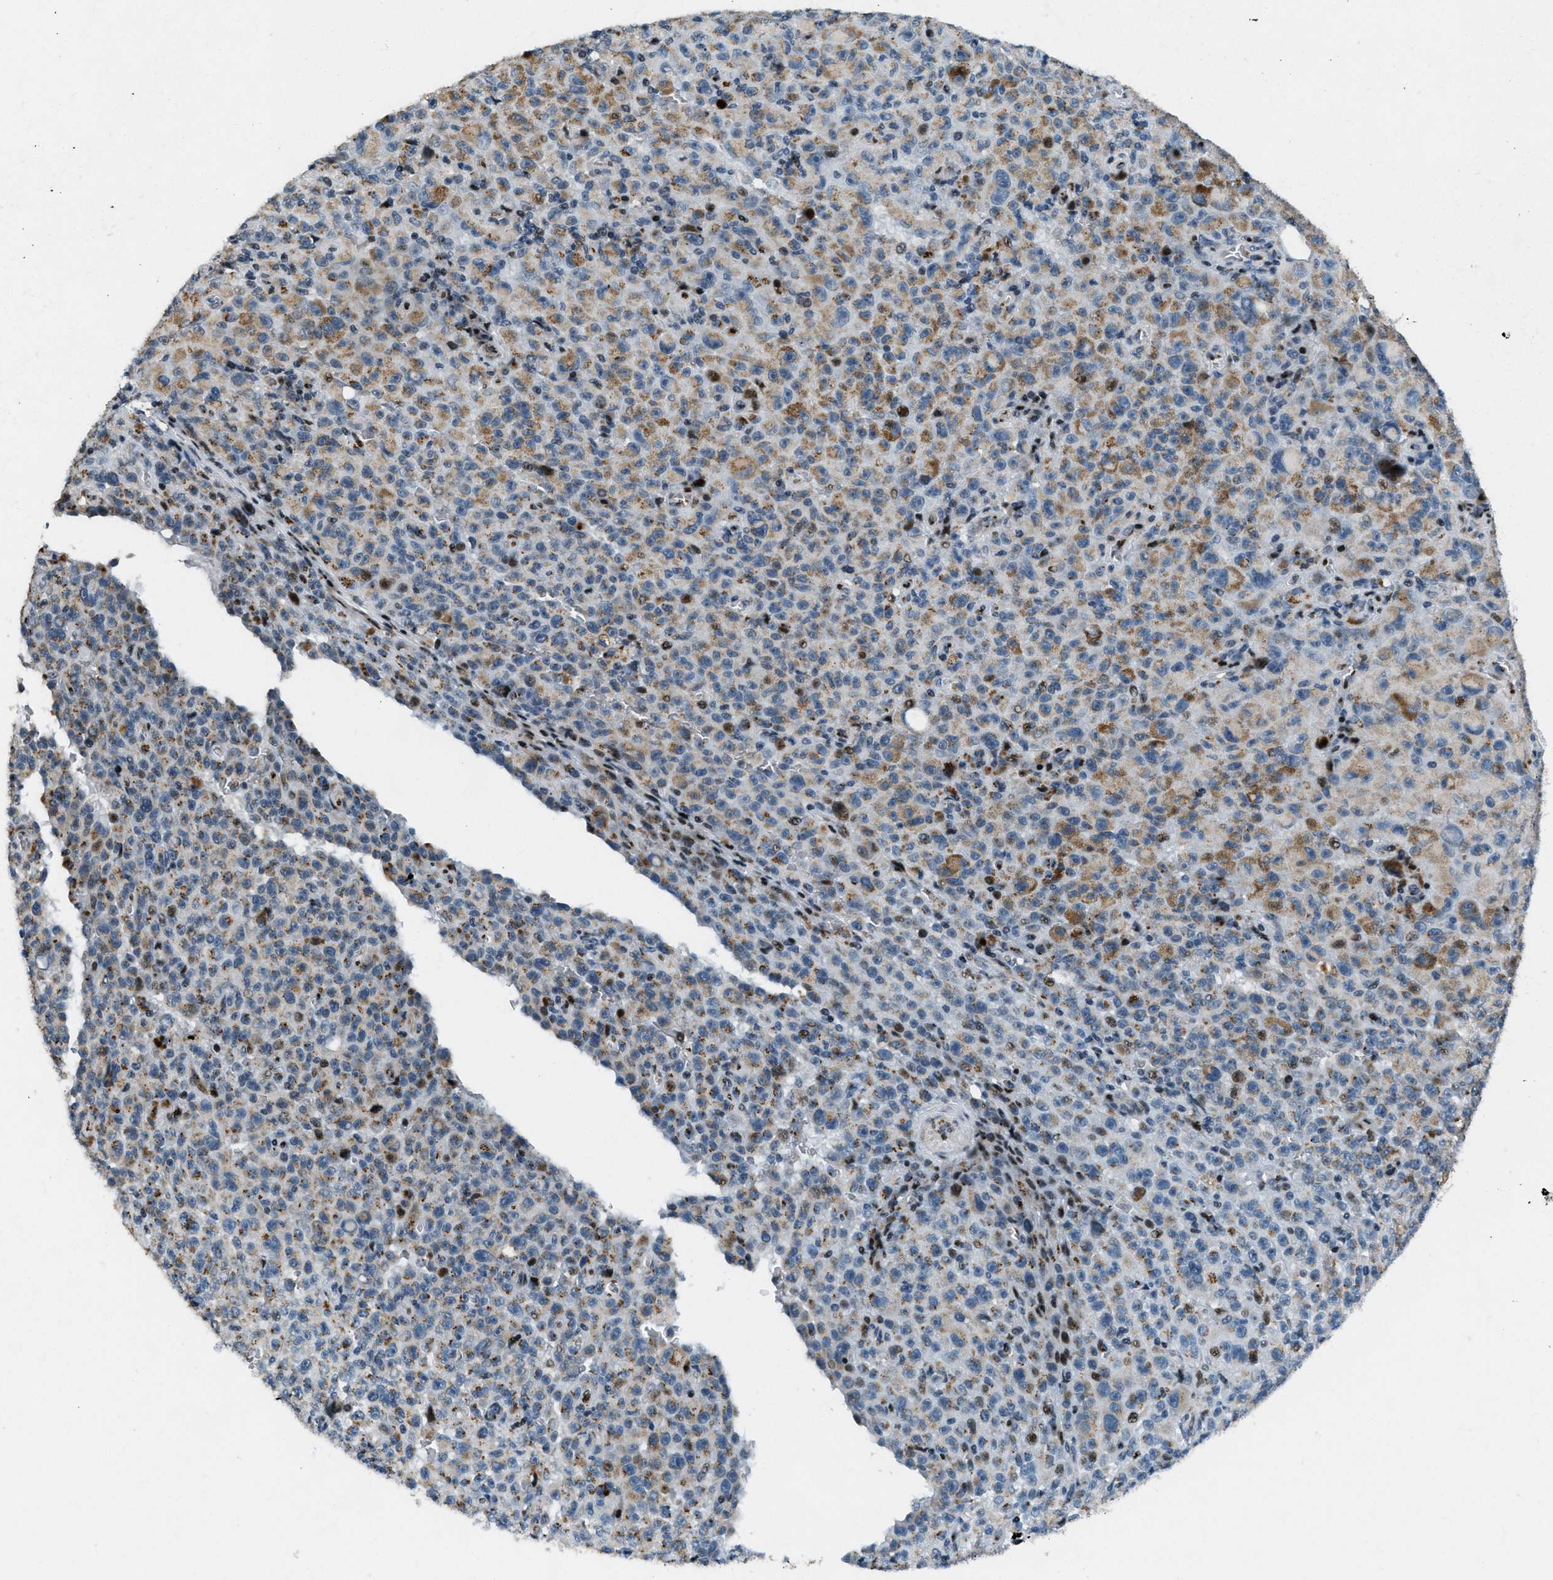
{"staining": {"intensity": "moderate", "quantity": "25%-75%", "location": "cytoplasmic/membranous"}, "tissue": "melanoma", "cell_type": "Tumor cells", "image_type": "cancer", "snomed": [{"axis": "morphology", "description": "Malignant melanoma, NOS"}, {"axis": "topography", "description": "Skin"}], "caption": "Tumor cells exhibit medium levels of moderate cytoplasmic/membranous staining in approximately 25%-75% of cells in human malignant melanoma.", "gene": "GPC6", "patient": {"sex": "female", "age": 82}}